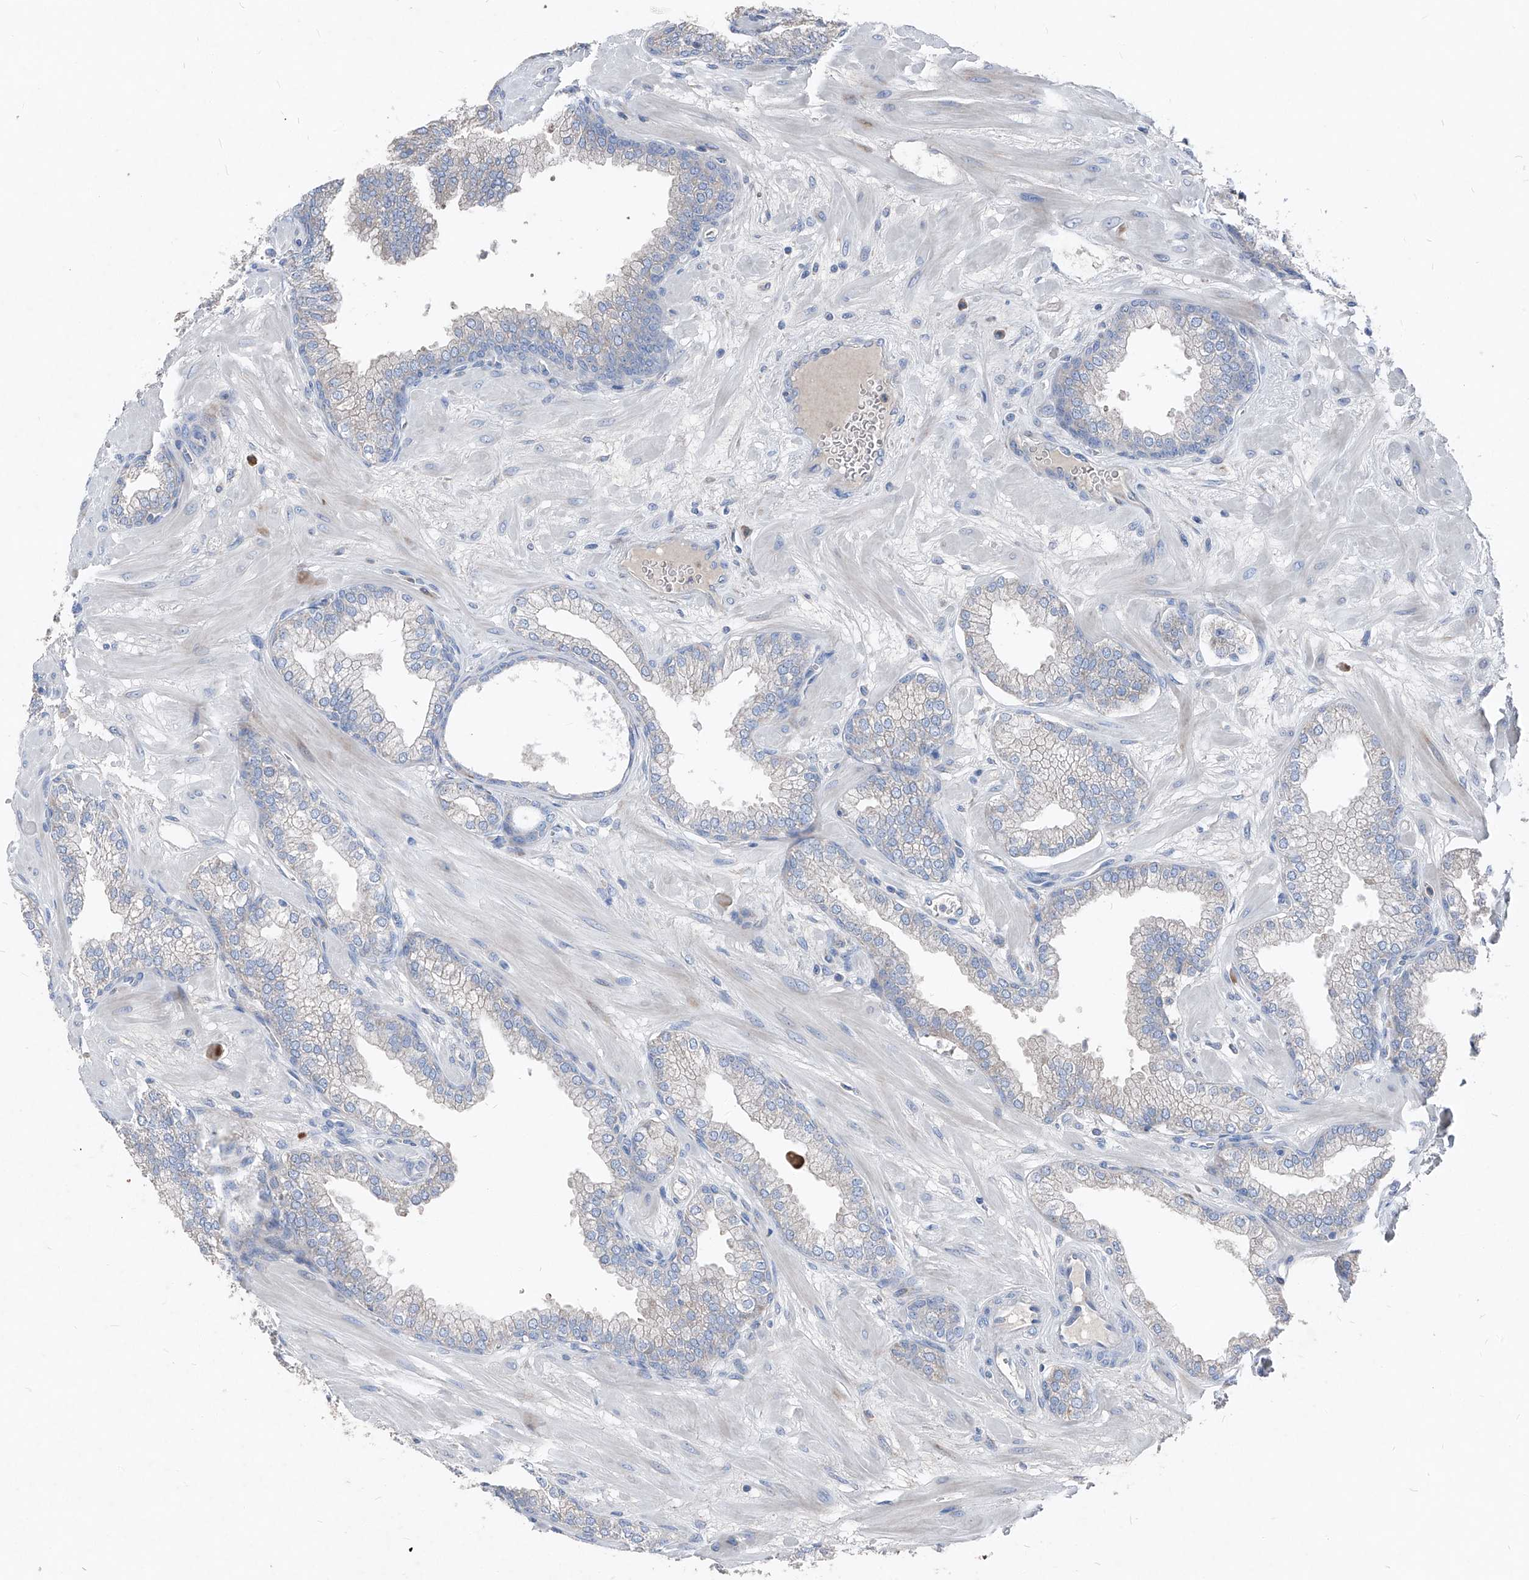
{"staining": {"intensity": "negative", "quantity": "none", "location": "none"}, "tissue": "prostate", "cell_type": "Glandular cells", "image_type": "normal", "snomed": [{"axis": "morphology", "description": "Normal tissue, NOS"}, {"axis": "morphology", "description": "Urothelial carcinoma, Low grade"}, {"axis": "topography", "description": "Urinary bladder"}, {"axis": "topography", "description": "Prostate"}], "caption": "Immunohistochemical staining of normal prostate displays no significant staining in glandular cells. Nuclei are stained in blue.", "gene": "IFI27", "patient": {"sex": "male", "age": 60}}